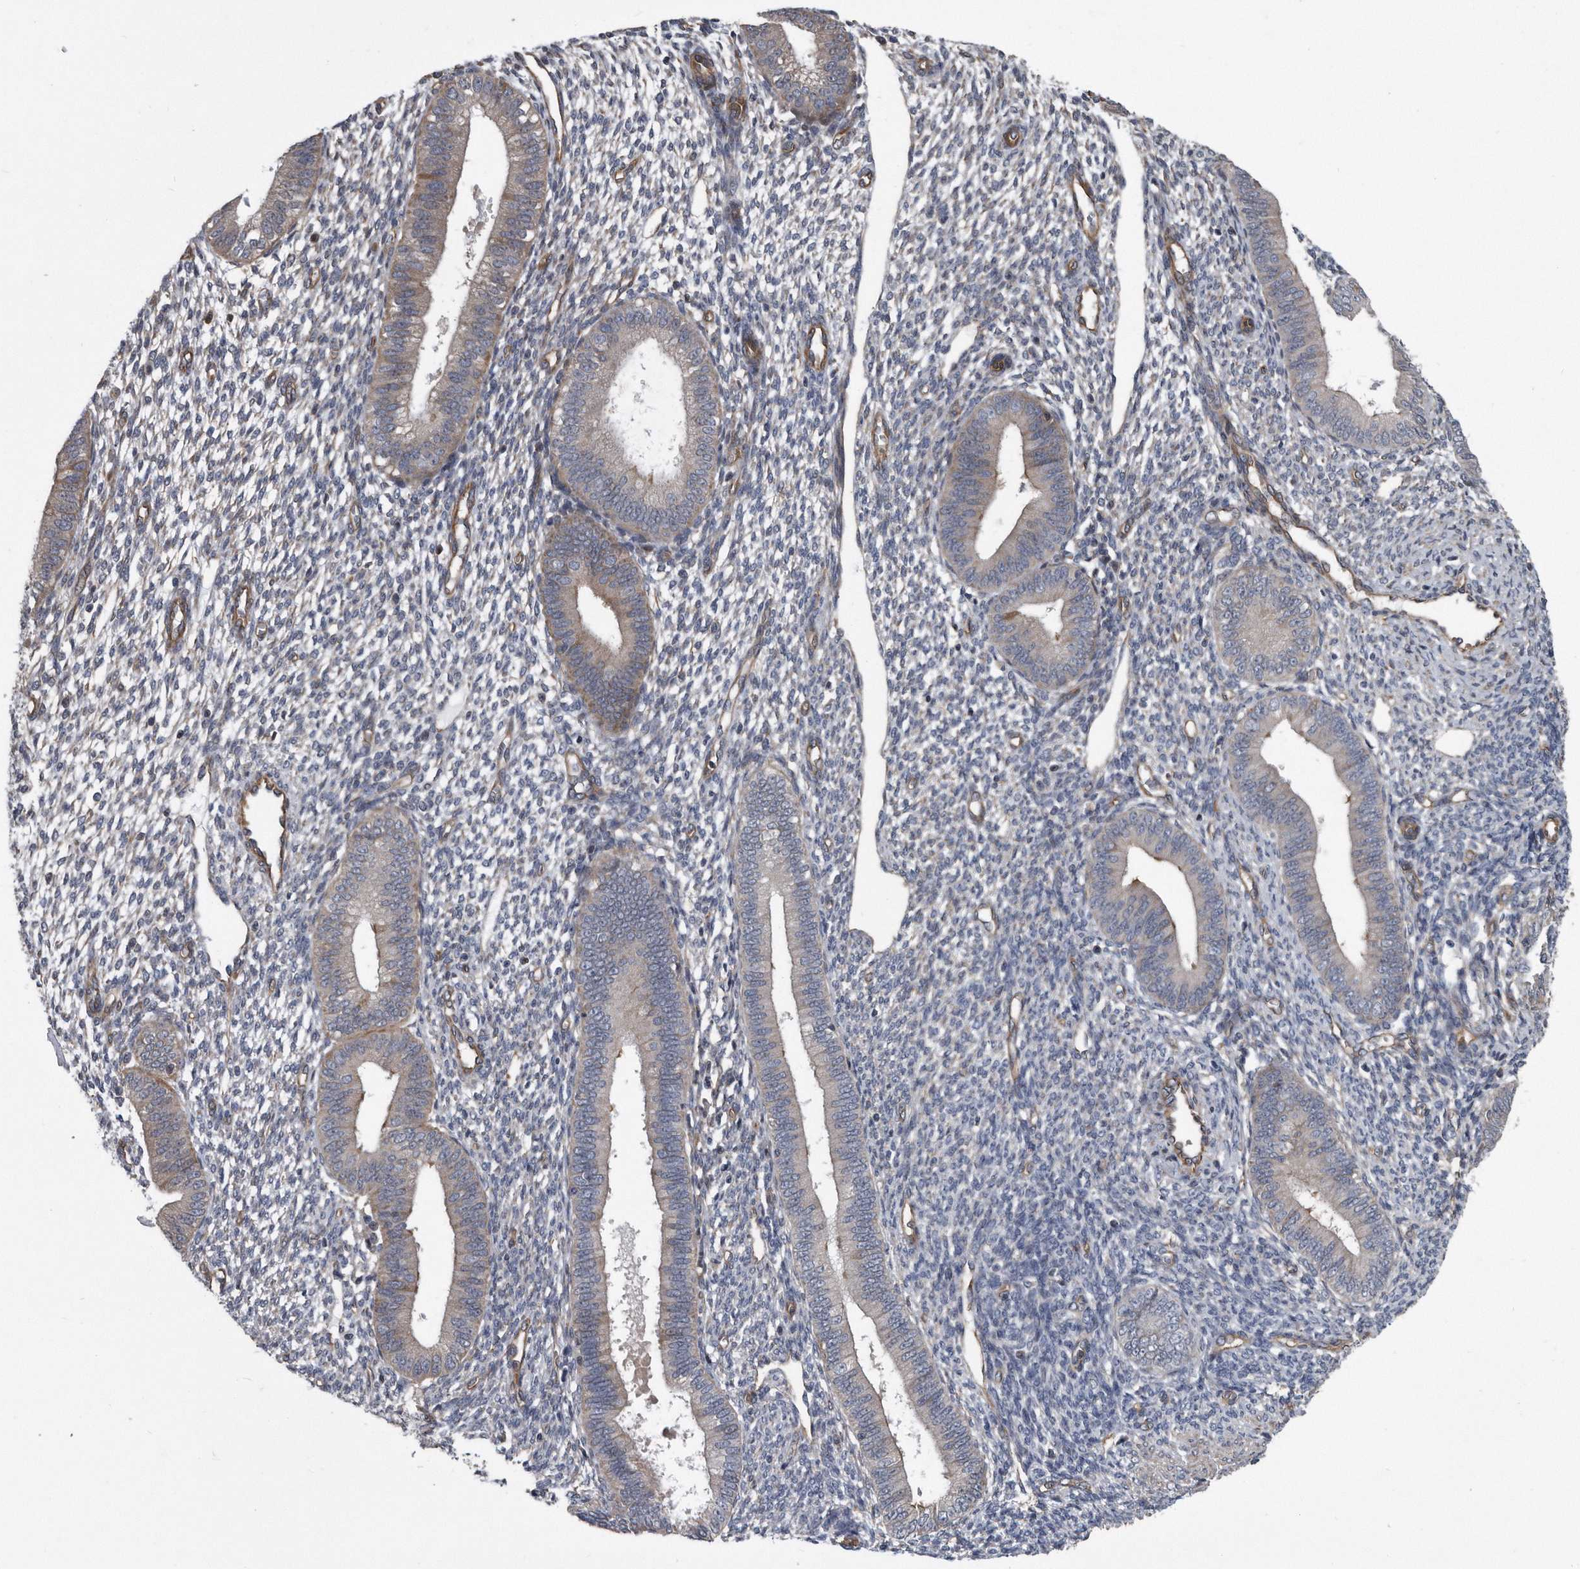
{"staining": {"intensity": "negative", "quantity": "none", "location": "none"}, "tissue": "endometrium", "cell_type": "Cells in endometrial stroma", "image_type": "normal", "snomed": [{"axis": "morphology", "description": "Normal tissue, NOS"}, {"axis": "topography", "description": "Endometrium"}], "caption": "Immunohistochemical staining of normal endometrium reveals no significant staining in cells in endometrial stroma.", "gene": "ARMCX1", "patient": {"sex": "female", "age": 46}}